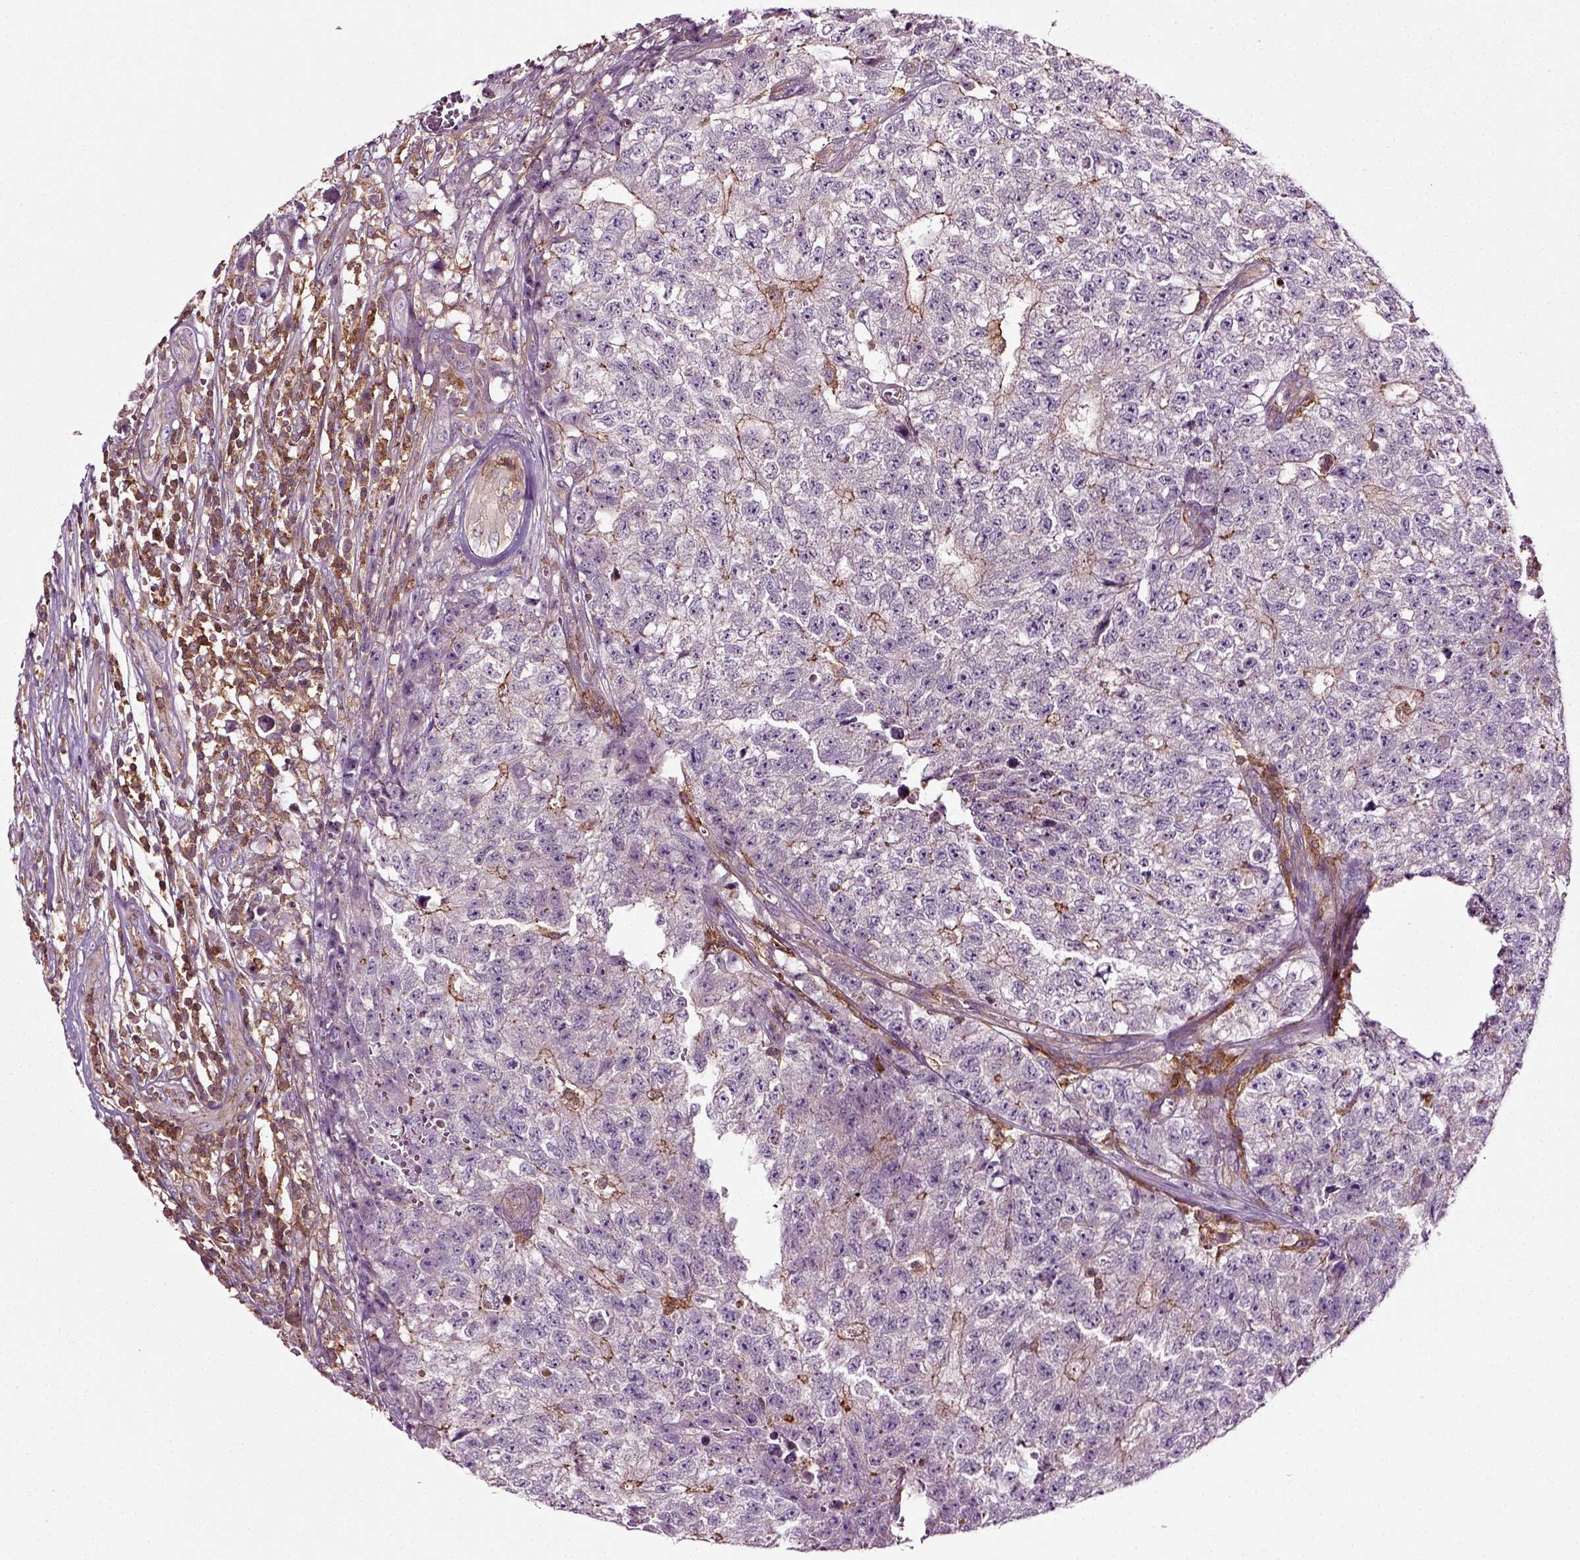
{"staining": {"intensity": "moderate", "quantity": "<25%", "location": "cytoplasmic/membranous"}, "tissue": "testis cancer", "cell_type": "Tumor cells", "image_type": "cancer", "snomed": [{"axis": "morphology", "description": "Seminoma, NOS"}, {"axis": "morphology", "description": "Carcinoma, Embryonal, NOS"}, {"axis": "topography", "description": "Testis"}], "caption": "Moderate cytoplasmic/membranous expression is present in about <25% of tumor cells in embryonal carcinoma (testis).", "gene": "RHOF", "patient": {"sex": "male", "age": 22}}